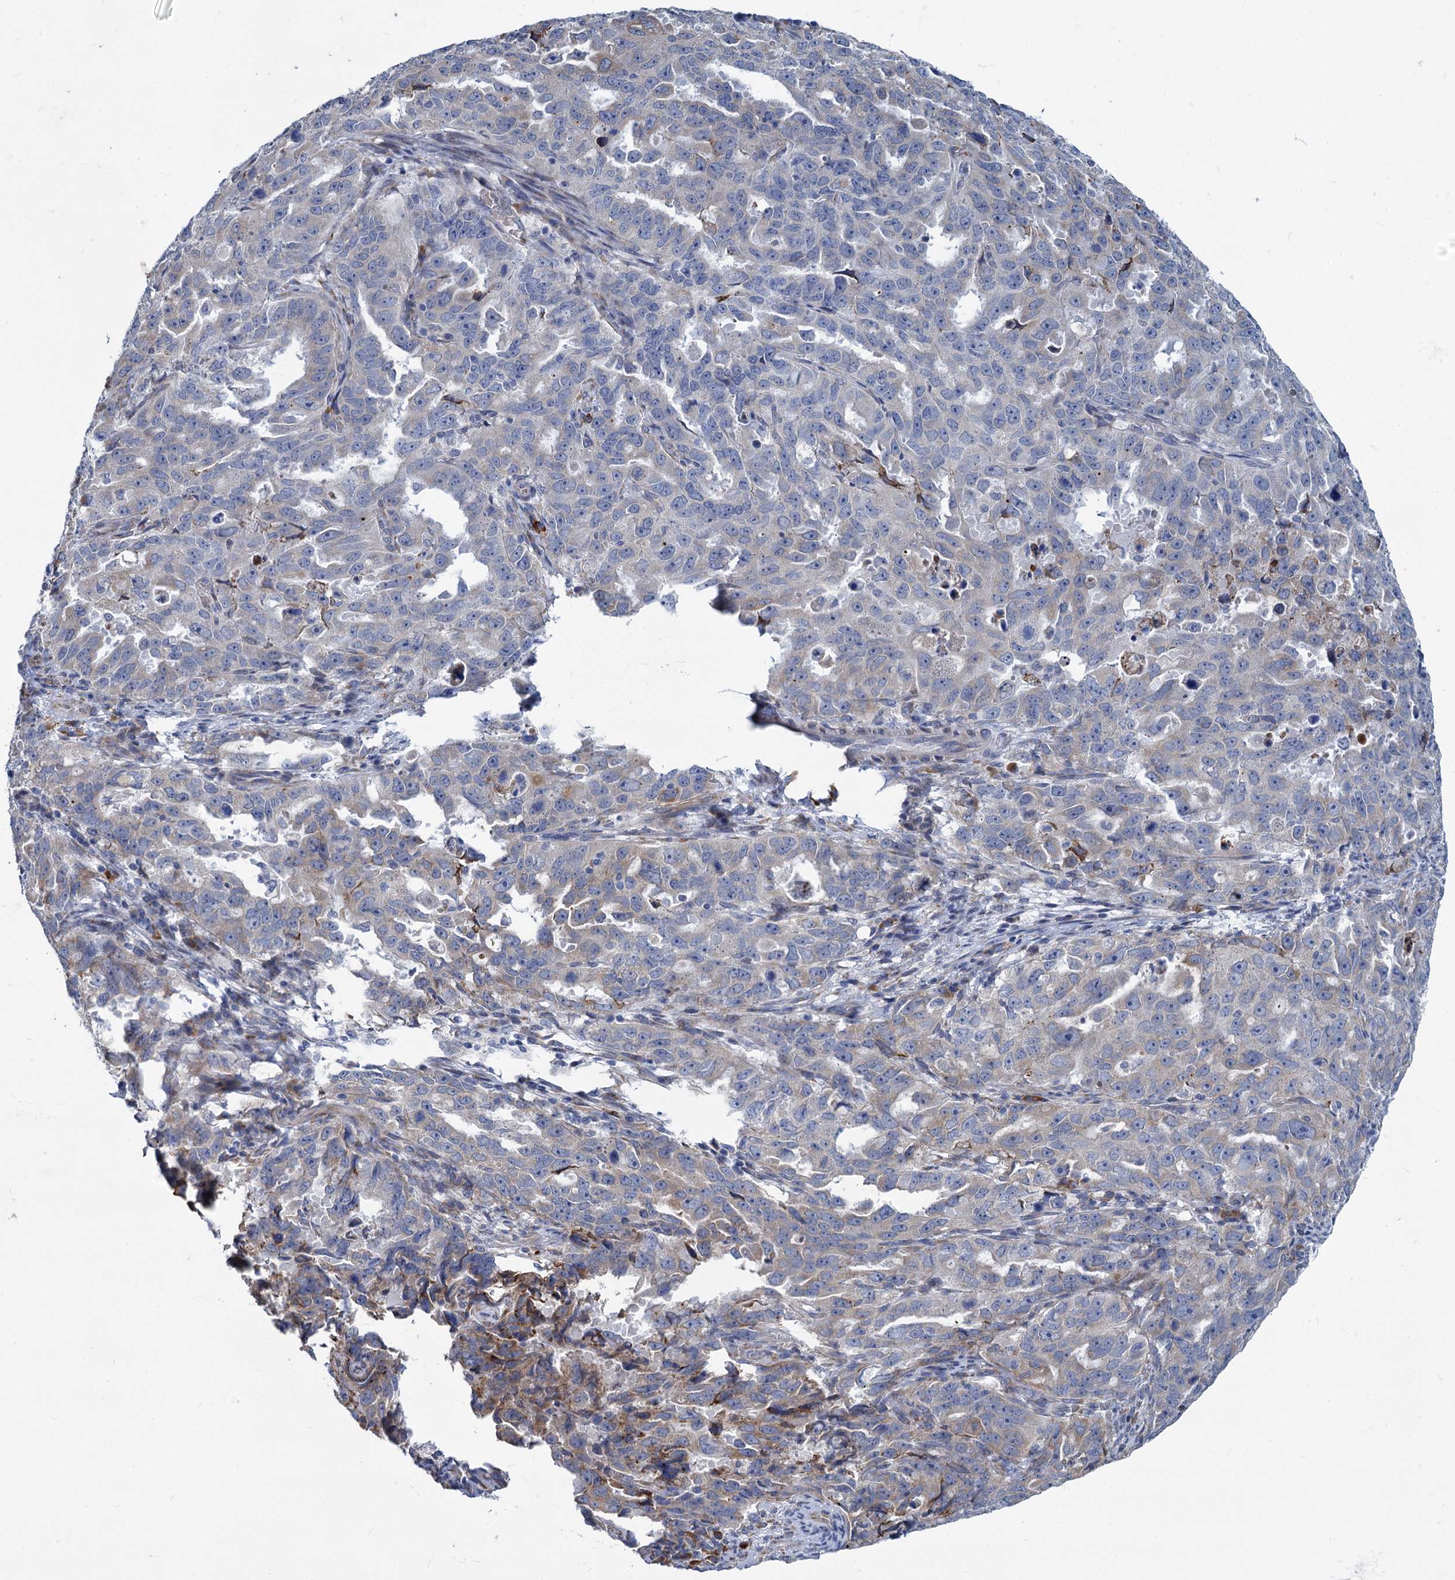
{"staining": {"intensity": "negative", "quantity": "none", "location": "none"}, "tissue": "endometrial cancer", "cell_type": "Tumor cells", "image_type": "cancer", "snomed": [{"axis": "morphology", "description": "Adenocarcinoma, NOS"}, {"axis": "topography", "description": "Endometrium"}], "caption": "This photomicrograph is of endometrial cancer stained with IHC to label a protein in brown with the nuclei are counter-stained blue. There is no staining in tumor cells.", "gene": "PRSS35", "patient": {"sex": "female", "age": 65}}